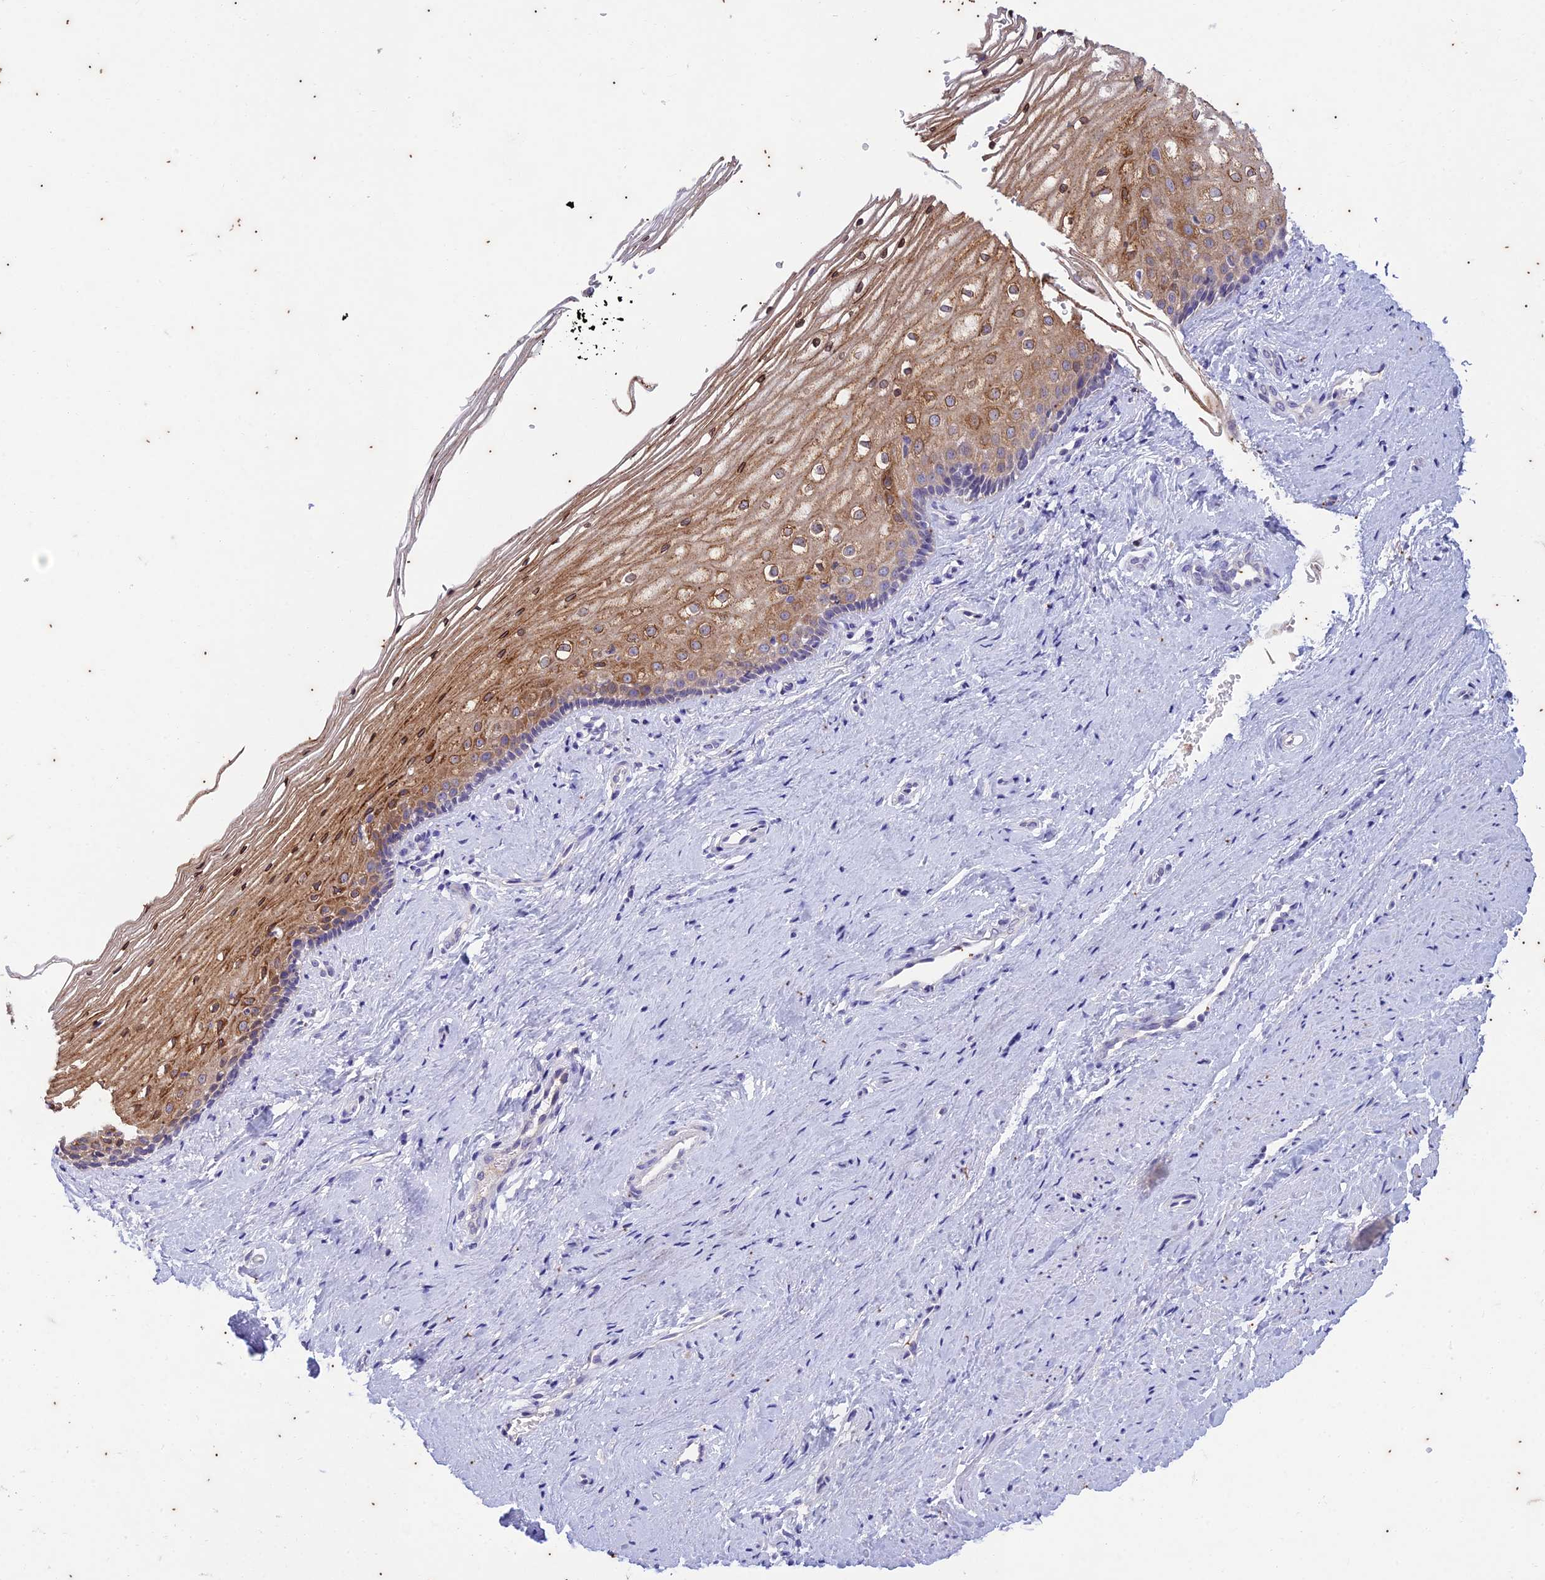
{"staining": {"intensity": "moderate", "quantity": "25%-75%", "location": "cytoplasmic/membranous"}, "tissue": "vagina", "cell_type": "Squamous epithelial cells", "image_type": "normal", "snomed": [{"axis": "morphology", "description": "Normal tissue, NOS"}, {"axis": "topography", "description": "Vagina"}], "caption": "Immunohistochemical staining of normal vagina exhibits 25%-75% levels of moderate cytoplasmic/membranous protein expression in approximately 25%-75% of squamous epithelial cells.", "gene": "TMEM40", "patient": {"sex": "female", "age": 46}}